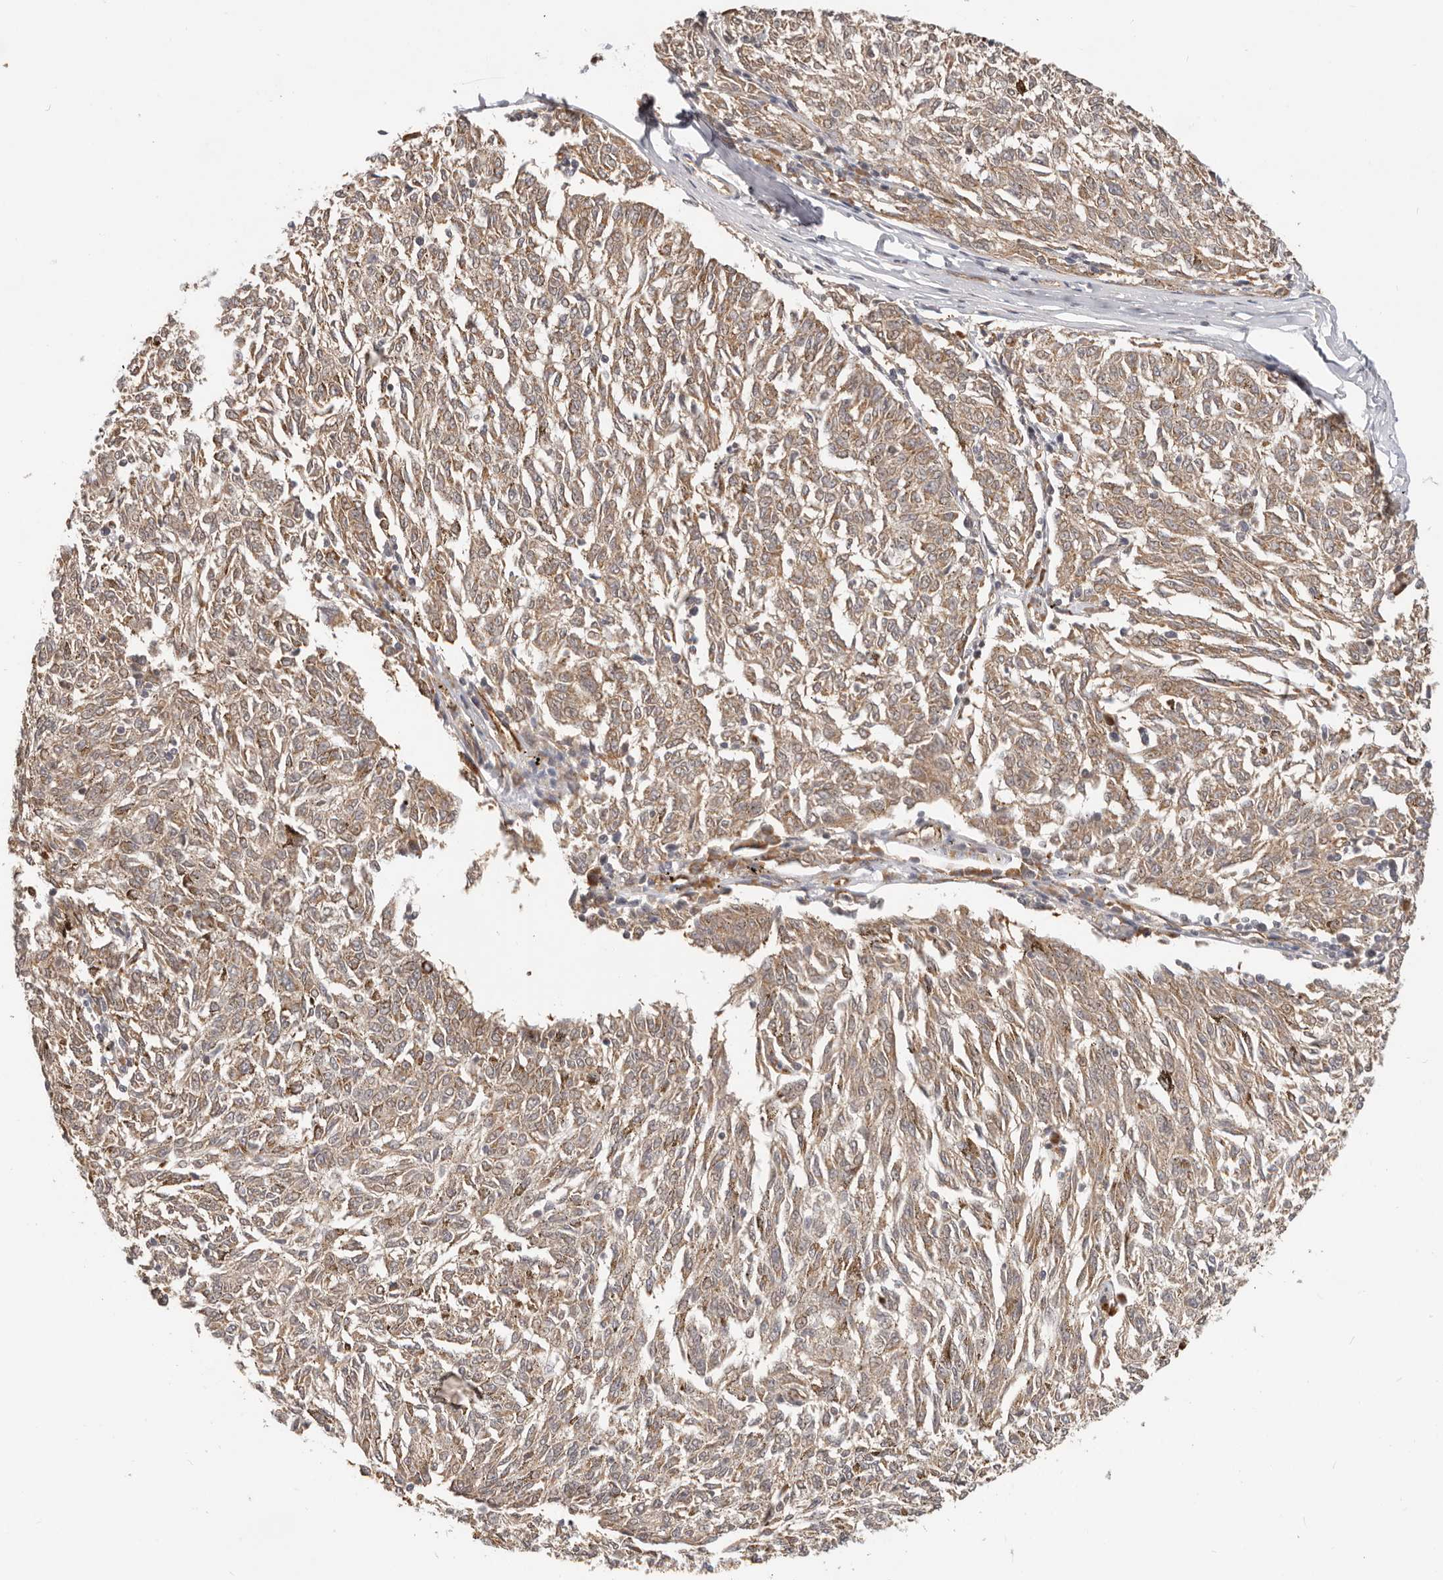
{"staining": {"intensity": "weak", "quantity": ">75%", "location": "cytoplasmic/membranous"}, "tissue": "melanoma", "cell_type": "Tumor cells", "image_type": "cancer", "snomed": [{"axis": "morphology", "description": "Malignant melanoma, NOS"}, {"axis": "topography", "description": "Skin"}], "caption": "Tumor cells display low levels of weak cytoplasmic/membranous positivity in about >75% of cells in malignant melanoma. (brown staining indicates protein expression, while blue staining denotes nuclei).", "gene": "USP49", "patient": {"sex": "female", "age": 72}}